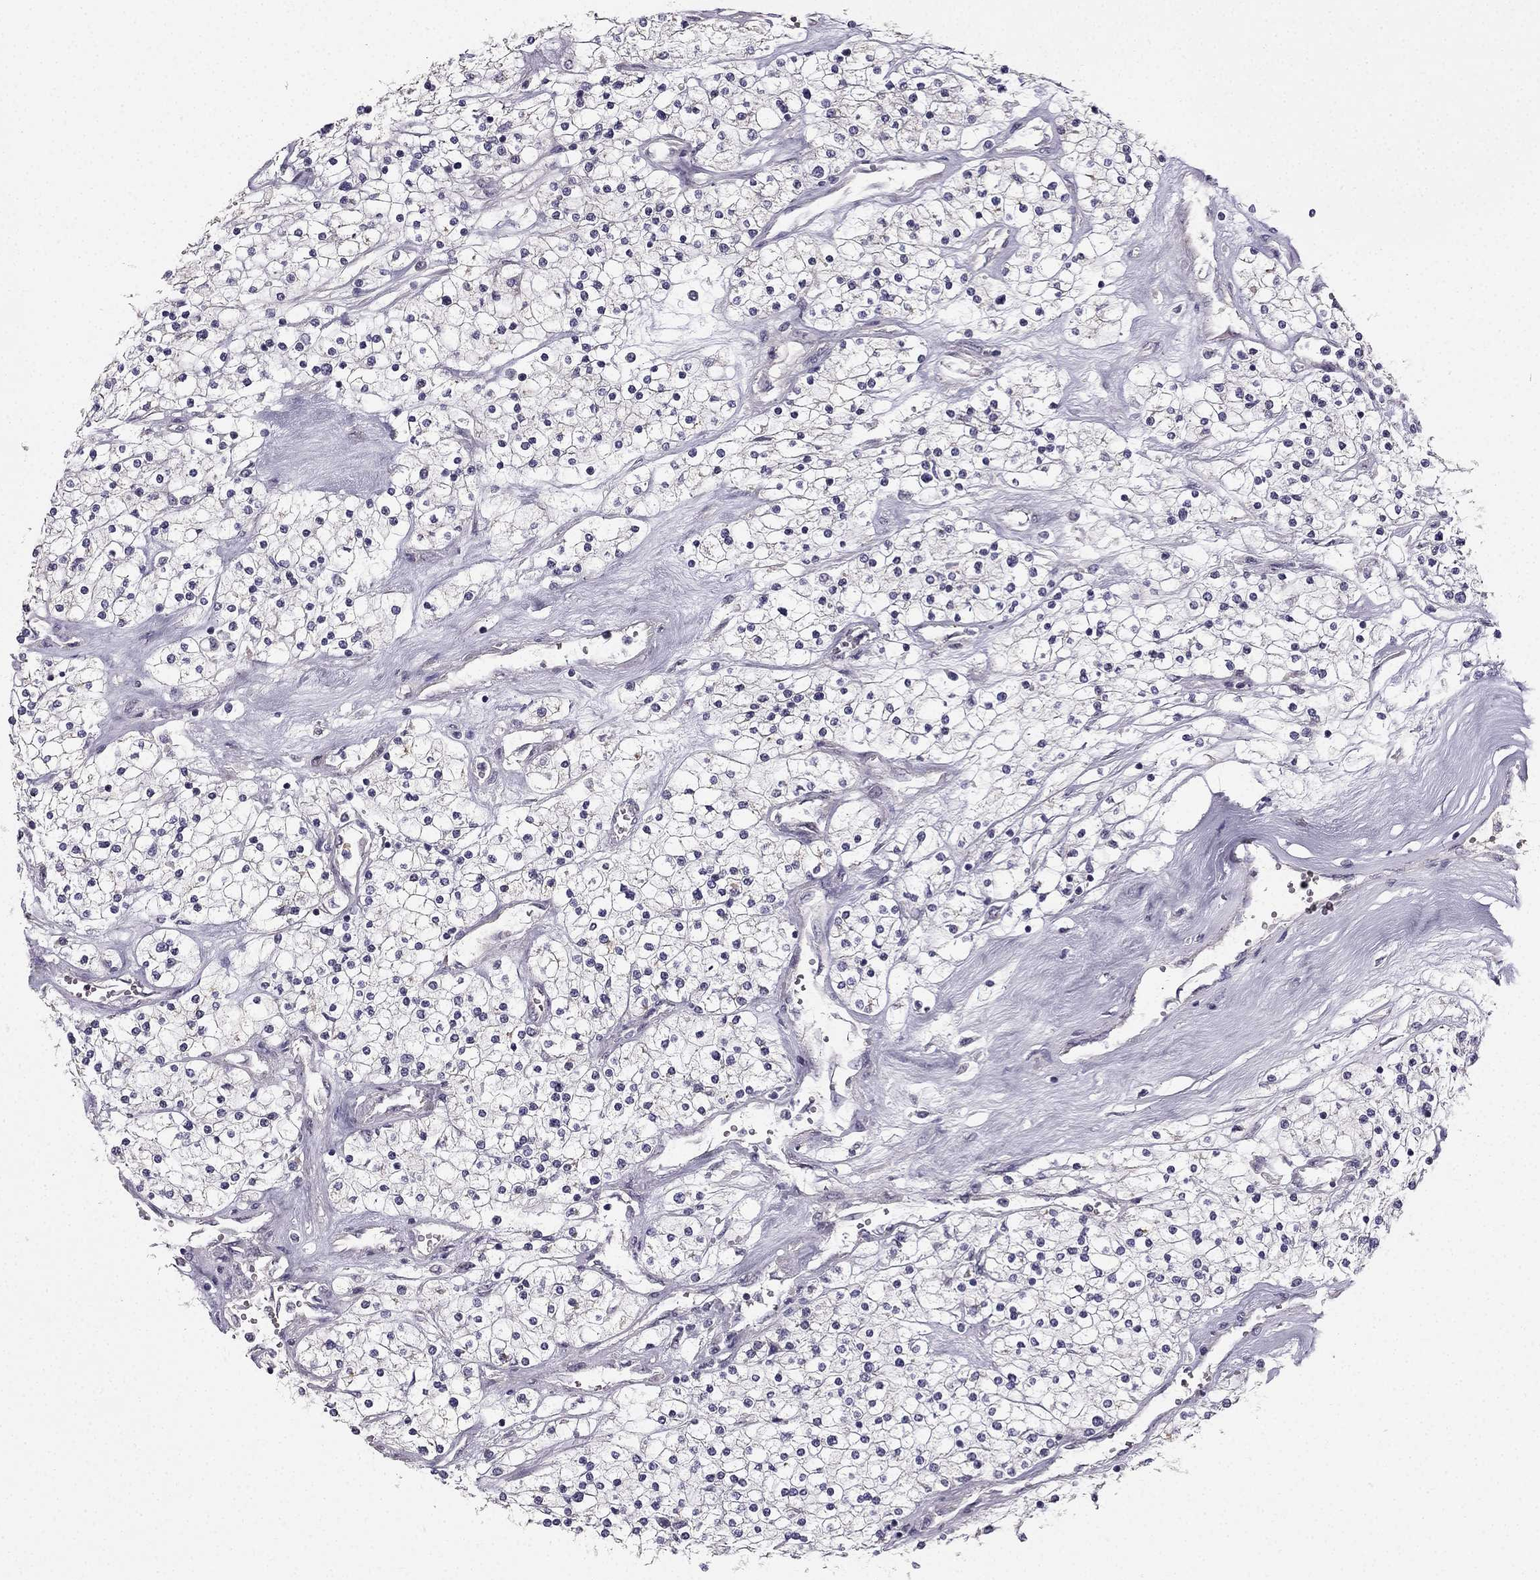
{"staining": {"intensity": "negative", "quantity": "none", "location": "none"}, "tissue": "renal cancer", "cell_type": "Tumor cells", "image_type": "cancer", "snomed": [{"axis": "morphology", "description": "Adenocarcinoma, NOS"}, {"axis": "topography", "description": "Kidney"}], "caption": "Renal cancer (adenocarcinoma) was stained to show a protein in brown. There is no significant positivity in tumor cells.", "gene": "TSPYL5", "patient": {"sex": "male", "age": 80}}